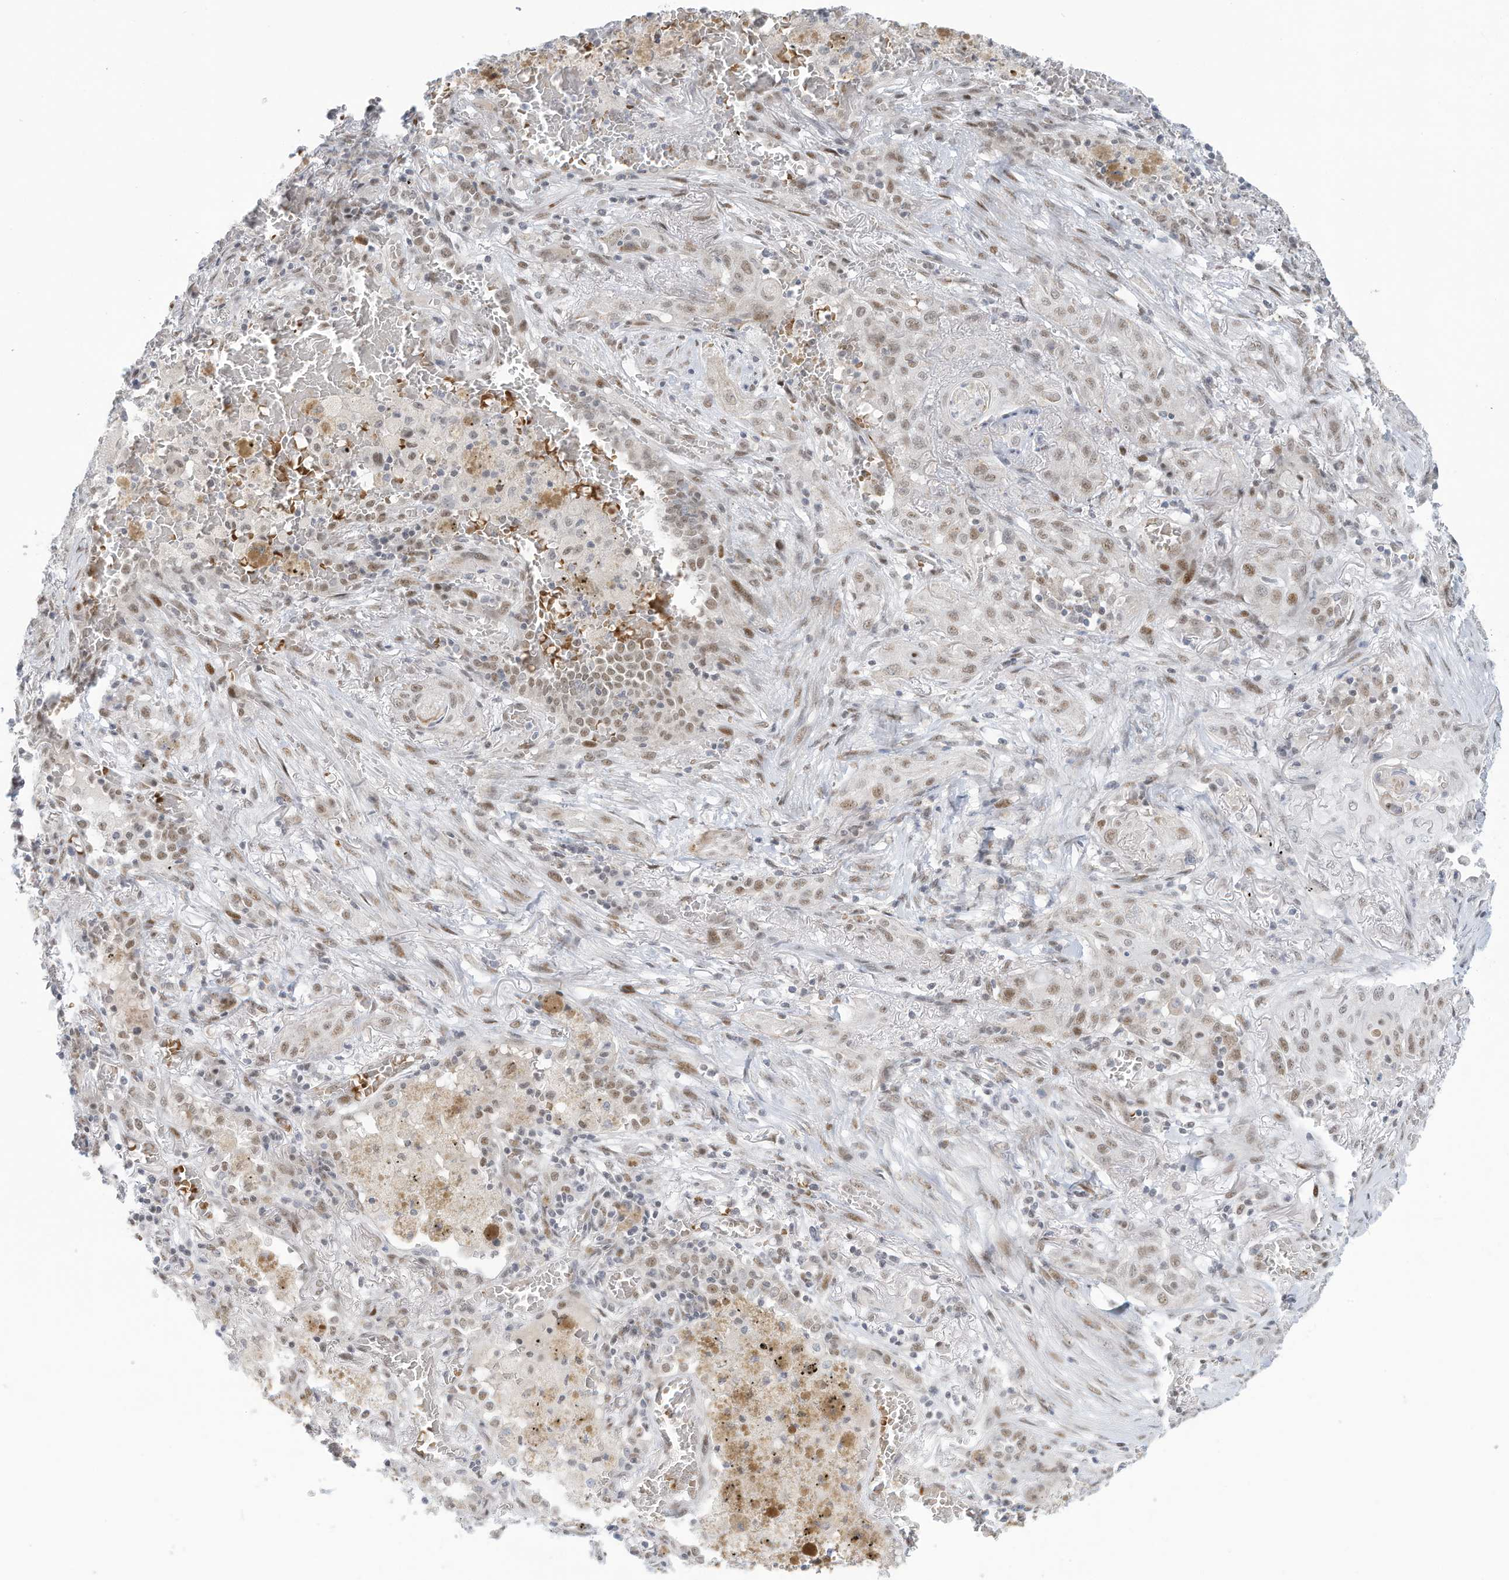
{"staining": {"intensity": "weak", "quantity": "25%-75%", "location": "nuclear"}, "tissue": "lung cancer", "cell_type": "Tumor cells", "image_type": "cancer", "snomed": [{"axis": "morphology", "description": "Squamous cell carcinoma, NOS"}, {"axis": "topography", "description": "Lung"}], "caption": "Immunohistochemistry micrograph of neoplastic tissue: squamous cell carcinoma (lung) stained using immunohistochemistry (IHC) demonstrates low levels of weak protein expression localized specifically in the nuclear of tumor cells, appearing as a nuclear brown color.", "gene": "ECT2L", "patient": {"sex": "female", "age": 47}}